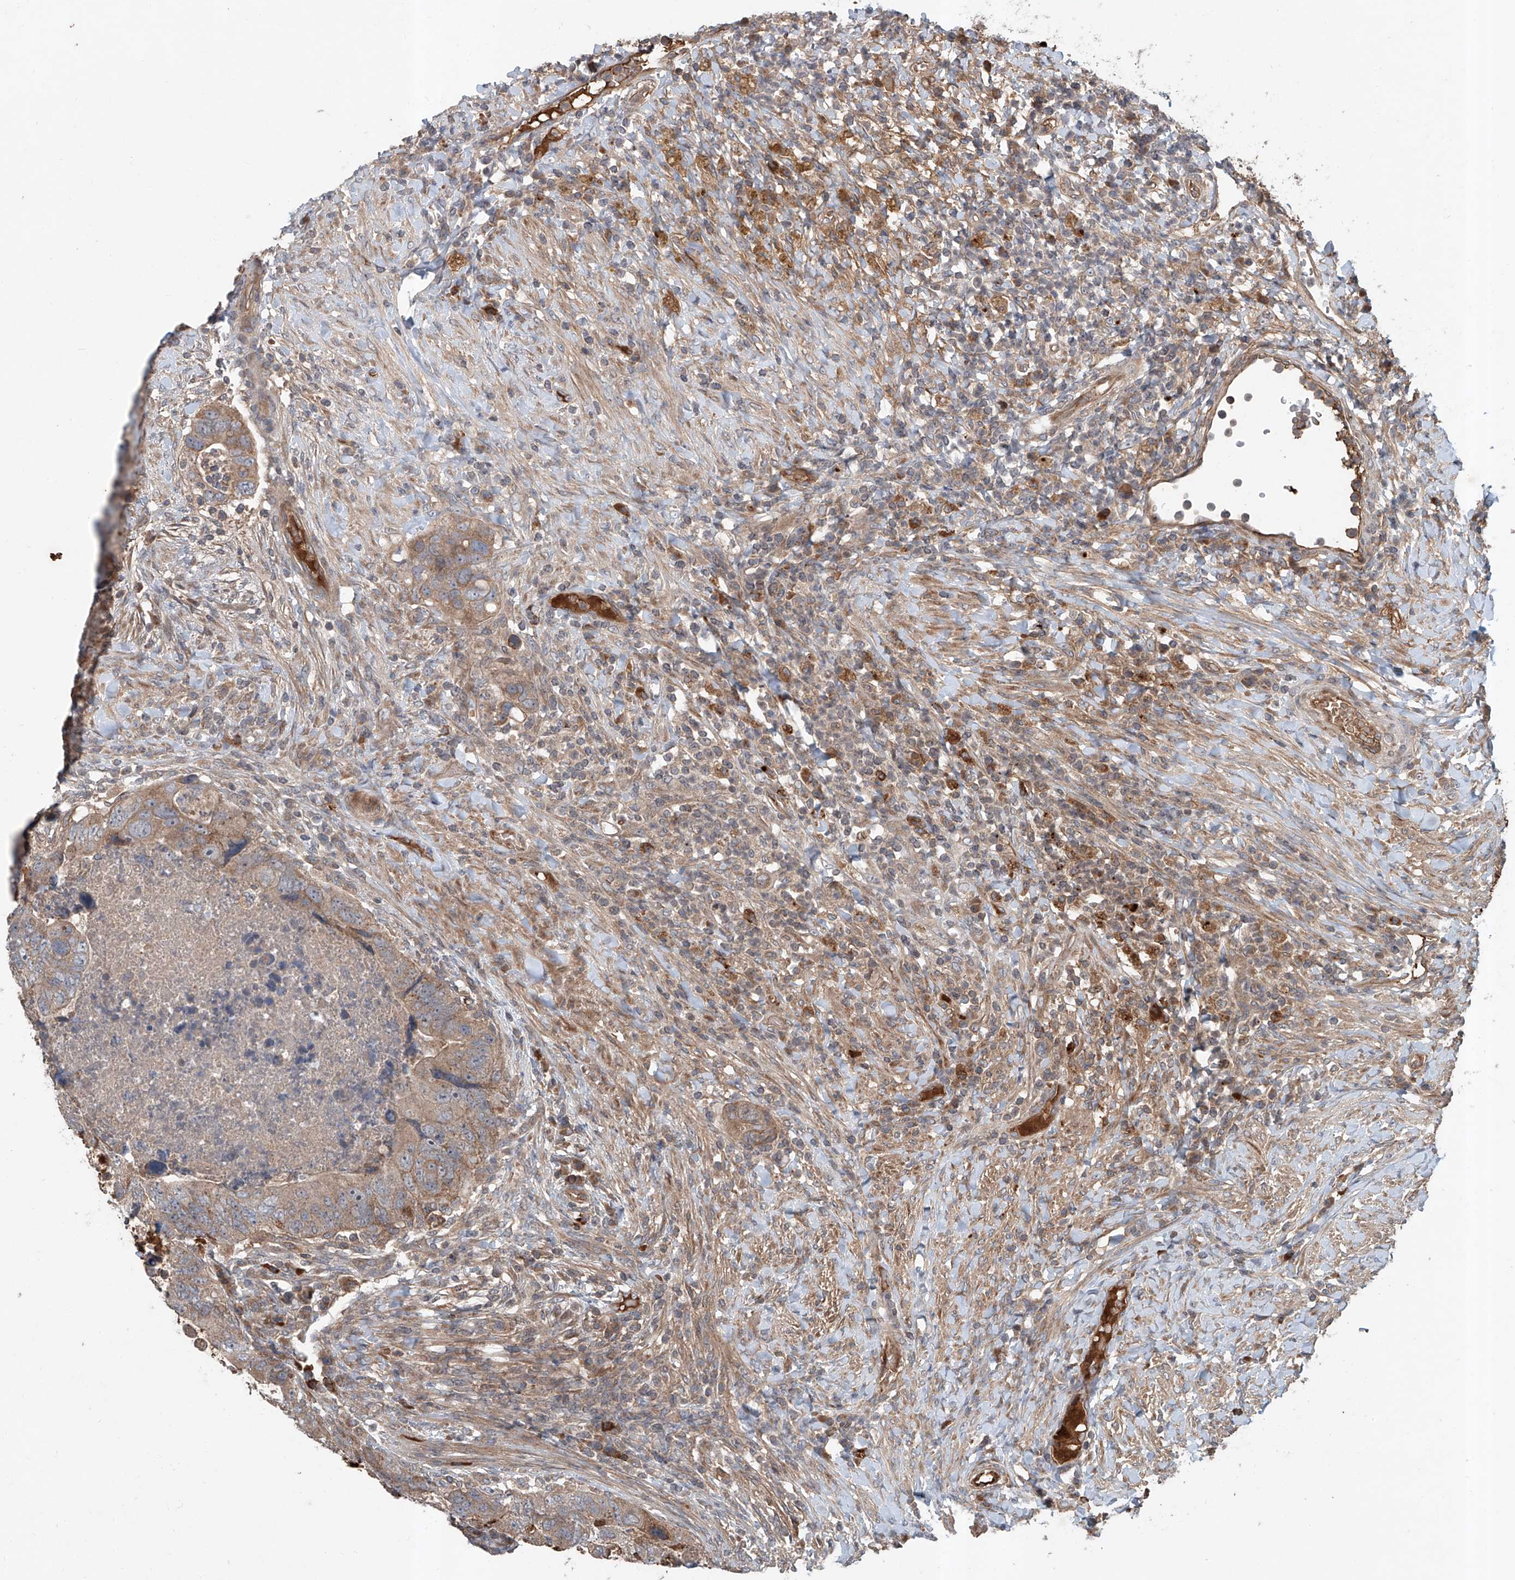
{"staining": {"intensity": "moderate", "quantity": "25%-75%", "location": "cytoplasmic/membranous"}, "tissue": "colorectal cancer", "cell_type": "Tumor cells", "image_type": "cancer", "snomed": [{"axis": "morphology", "description": "Adenocarcinoma, NOS"}, {"axis": "topography", "description": "Rectum"}], "caption": "Immunohistochemical staining of colorectal adenocarcinoma reveals medium levels of moderate cytoplasmic/membranous positivity in approximately 25%-75% of tumor cells.", "gene": "ADAM23", "patient": {"sex": "male", "age": 59}}